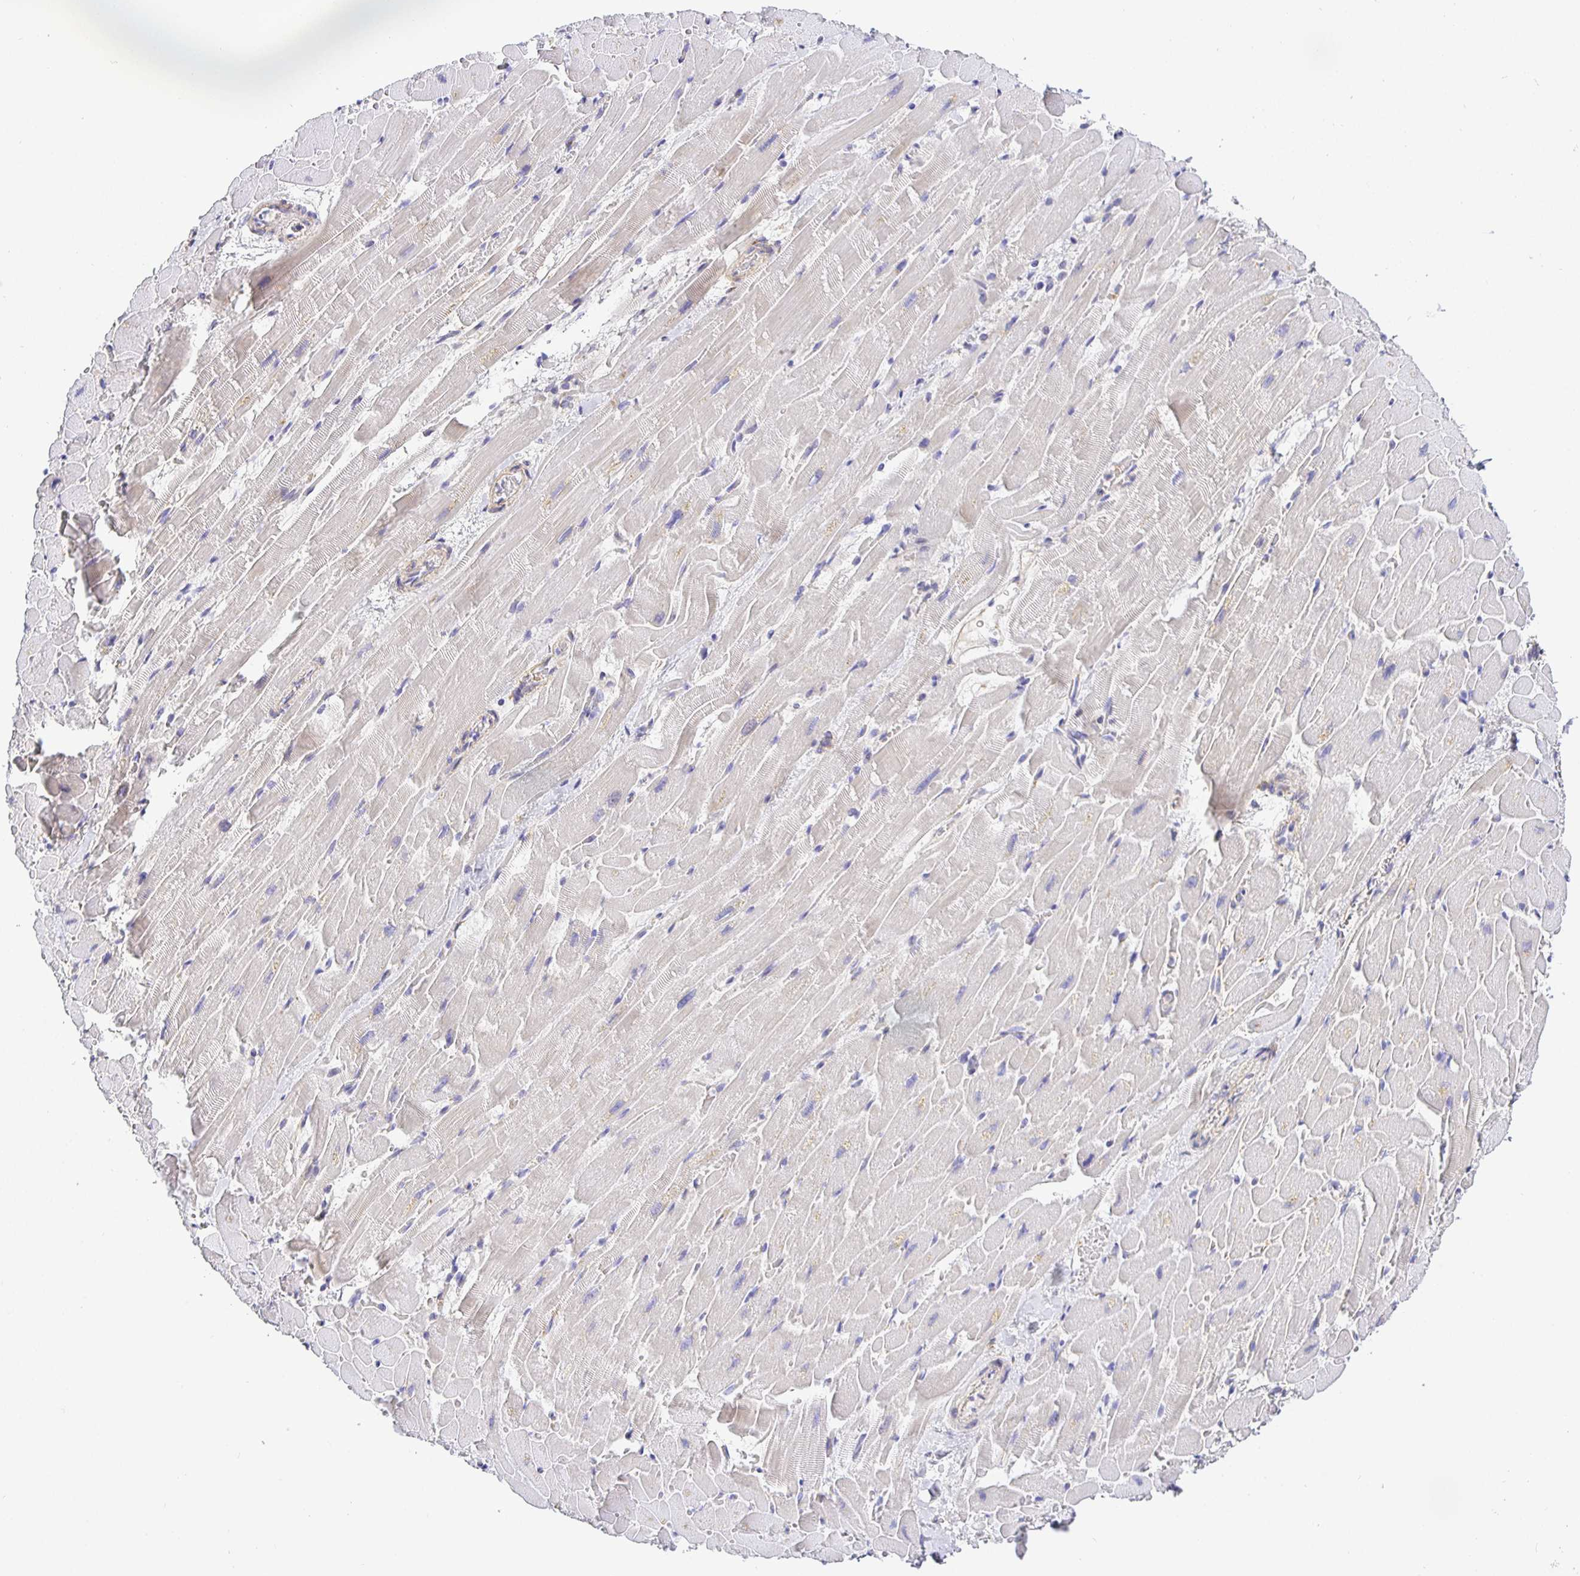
{"staining": {"intensity": "negative", "quantity": "none", "location": "none"}, "tissue": "heart muscle", "cell_type": "Cardiomyocytes", "image_type": "normal", "snomed": [{"axis": "morphology", "description": "Normal tissue, NOS"}, {"axis": "topography", "description": "Heart"}], "caption": "IHC micrograph of benign heart muscle stained for a protein (brown), which demonstrates no expression in cardiomyocytes. The staining is performed using DAB brown chromogen with nuclei counter-stained in using hematoxylin.", "gene": "OPALIN", "patient": {"sex": "male", "age": 37}}